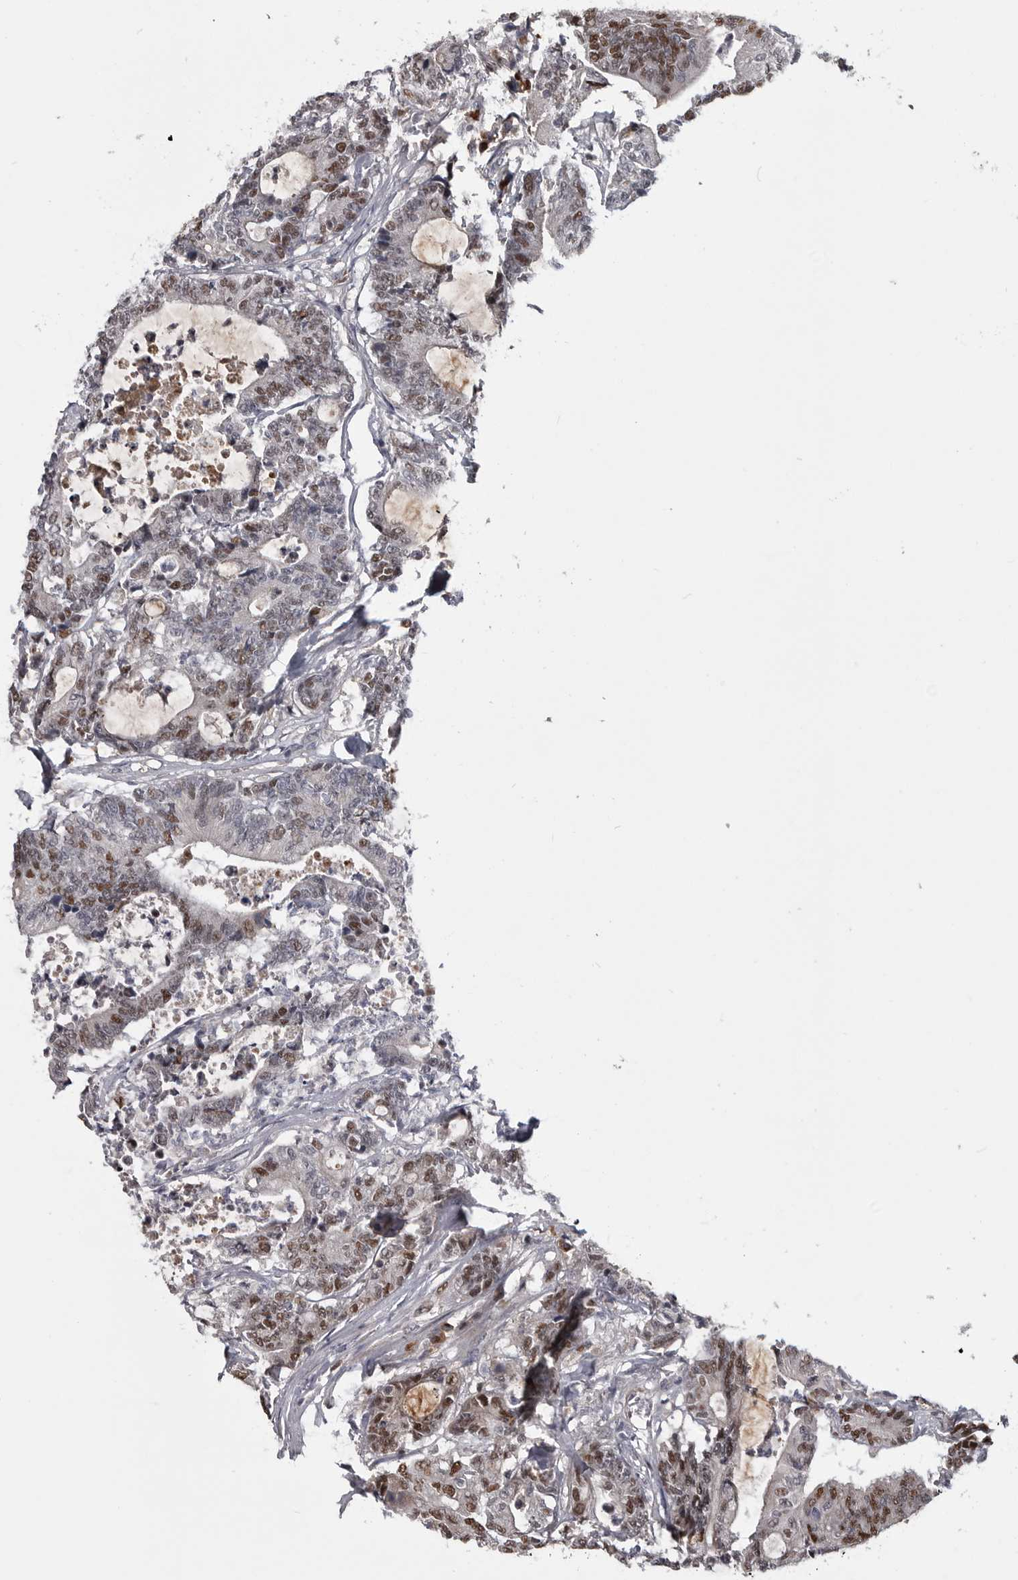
{"staining": {"intensity": "moderate", "quantity": ">75%", "location": "nuclear"}, "tissue": "colorectal cancer", "cell_type": "Tumor cells", "image_type": "cancer", "snomed": [{"axis": "morphology", "description": "Adenocarcinoma, NOS"}, {"axis": "topography", "description": "Colon"}], "caption": "This photomicrograph shows IHC staining of human colorectal cancer (adenocarcinoma), with medium moderate nuclear positivity in approximately >75% of tumor cells.", "gene": "ZNF277", "patient": {"sex": "female", "age": 84}}